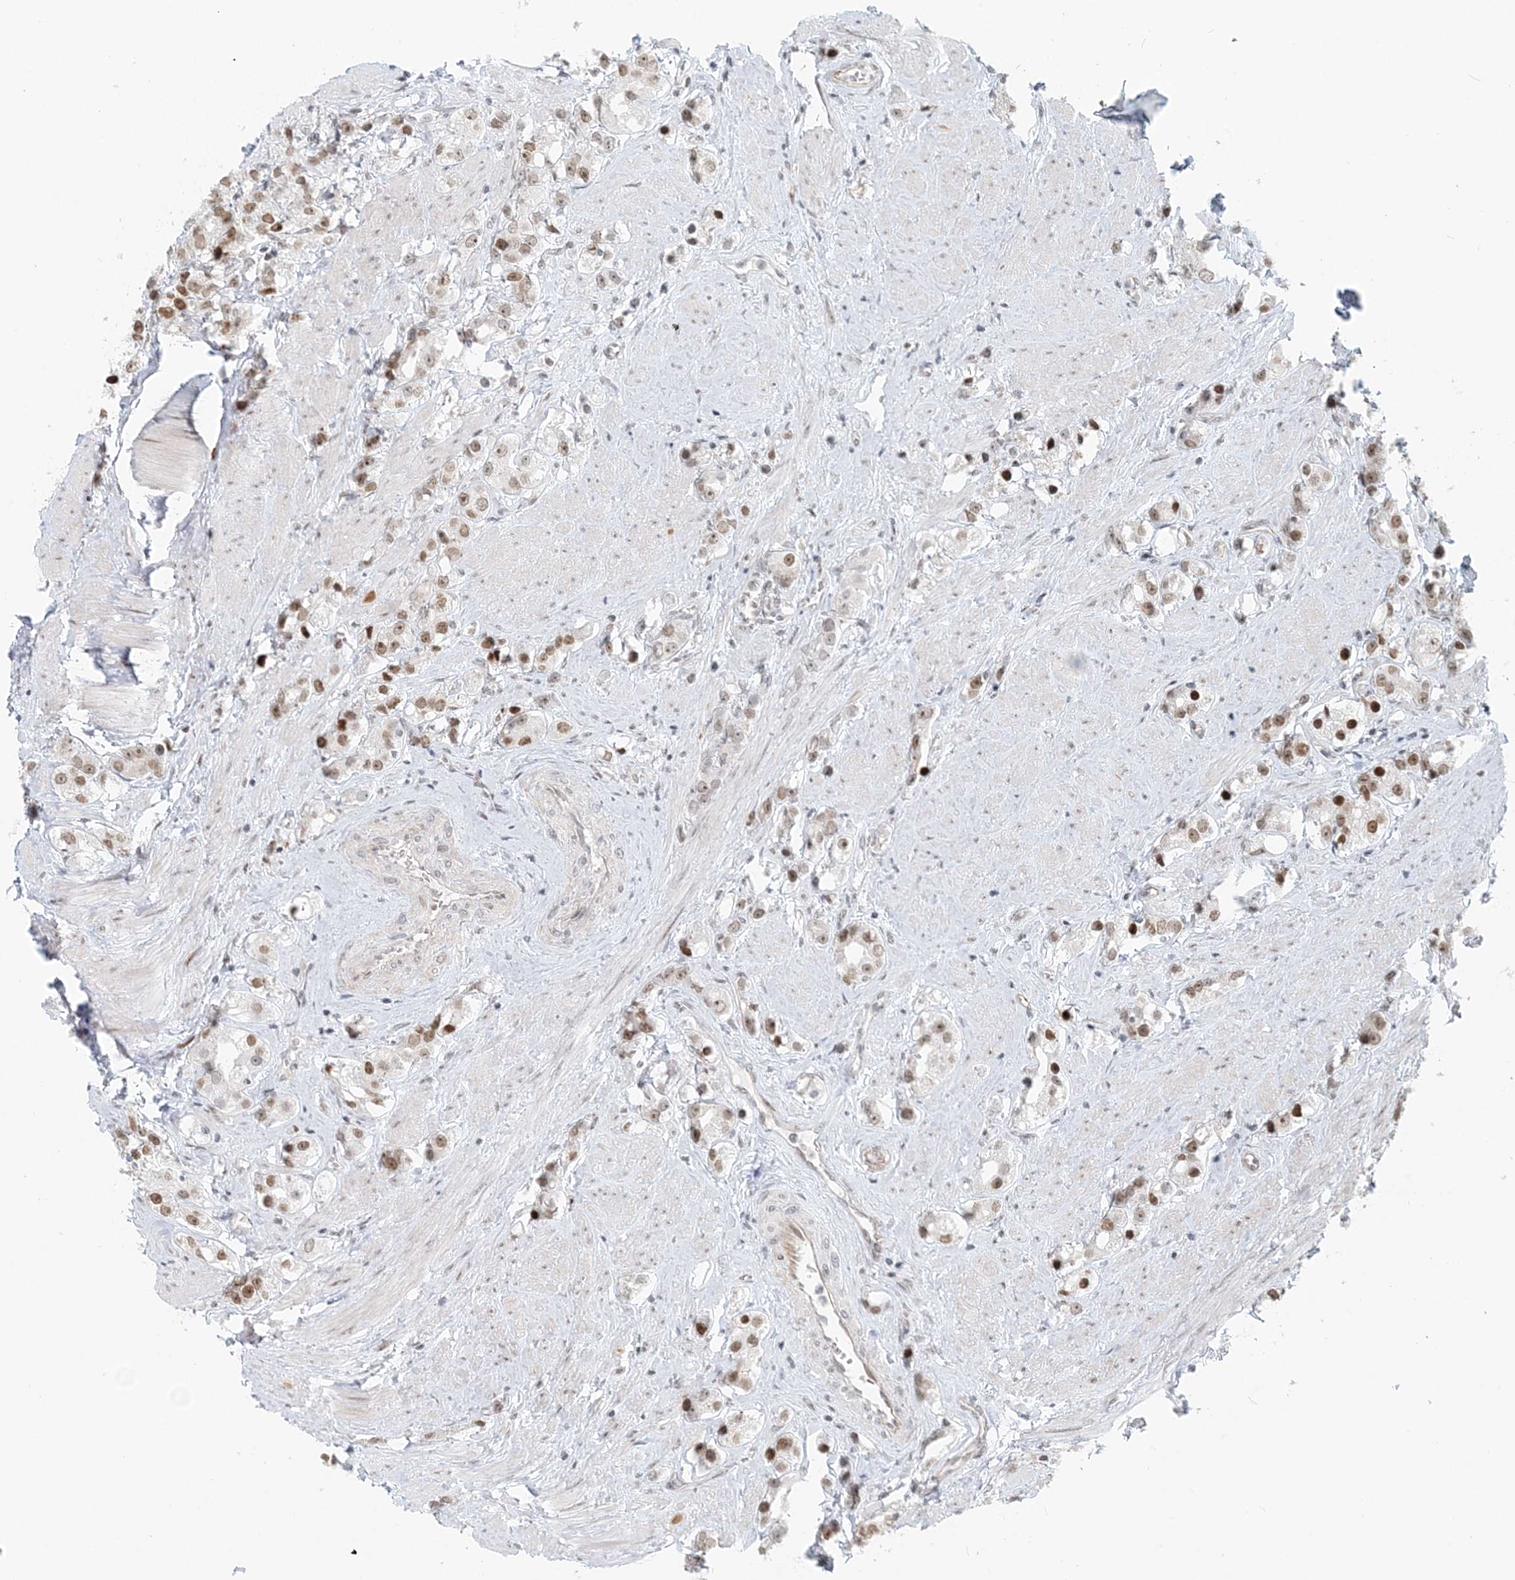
{"staining": {"intensity": "moderate", "quantity": "25%-75%", "location": "nuclear"}, "tissue": "prostate cancer", "cell_type": "Tumor cells", "image_type": "cancer", "snomed": [{"axis": "morphology", "description": "Adenocarcinoma, NOS"}, {"axis": "topography", "description": "Prostate"}], "caption": "Prostate adenocarcinoma tissue shows moderate nuclear staining in approximately 25%-75% of tumor cells", "gene": "BAZ1B", "patient": {"sex": "male", "age": 79}}